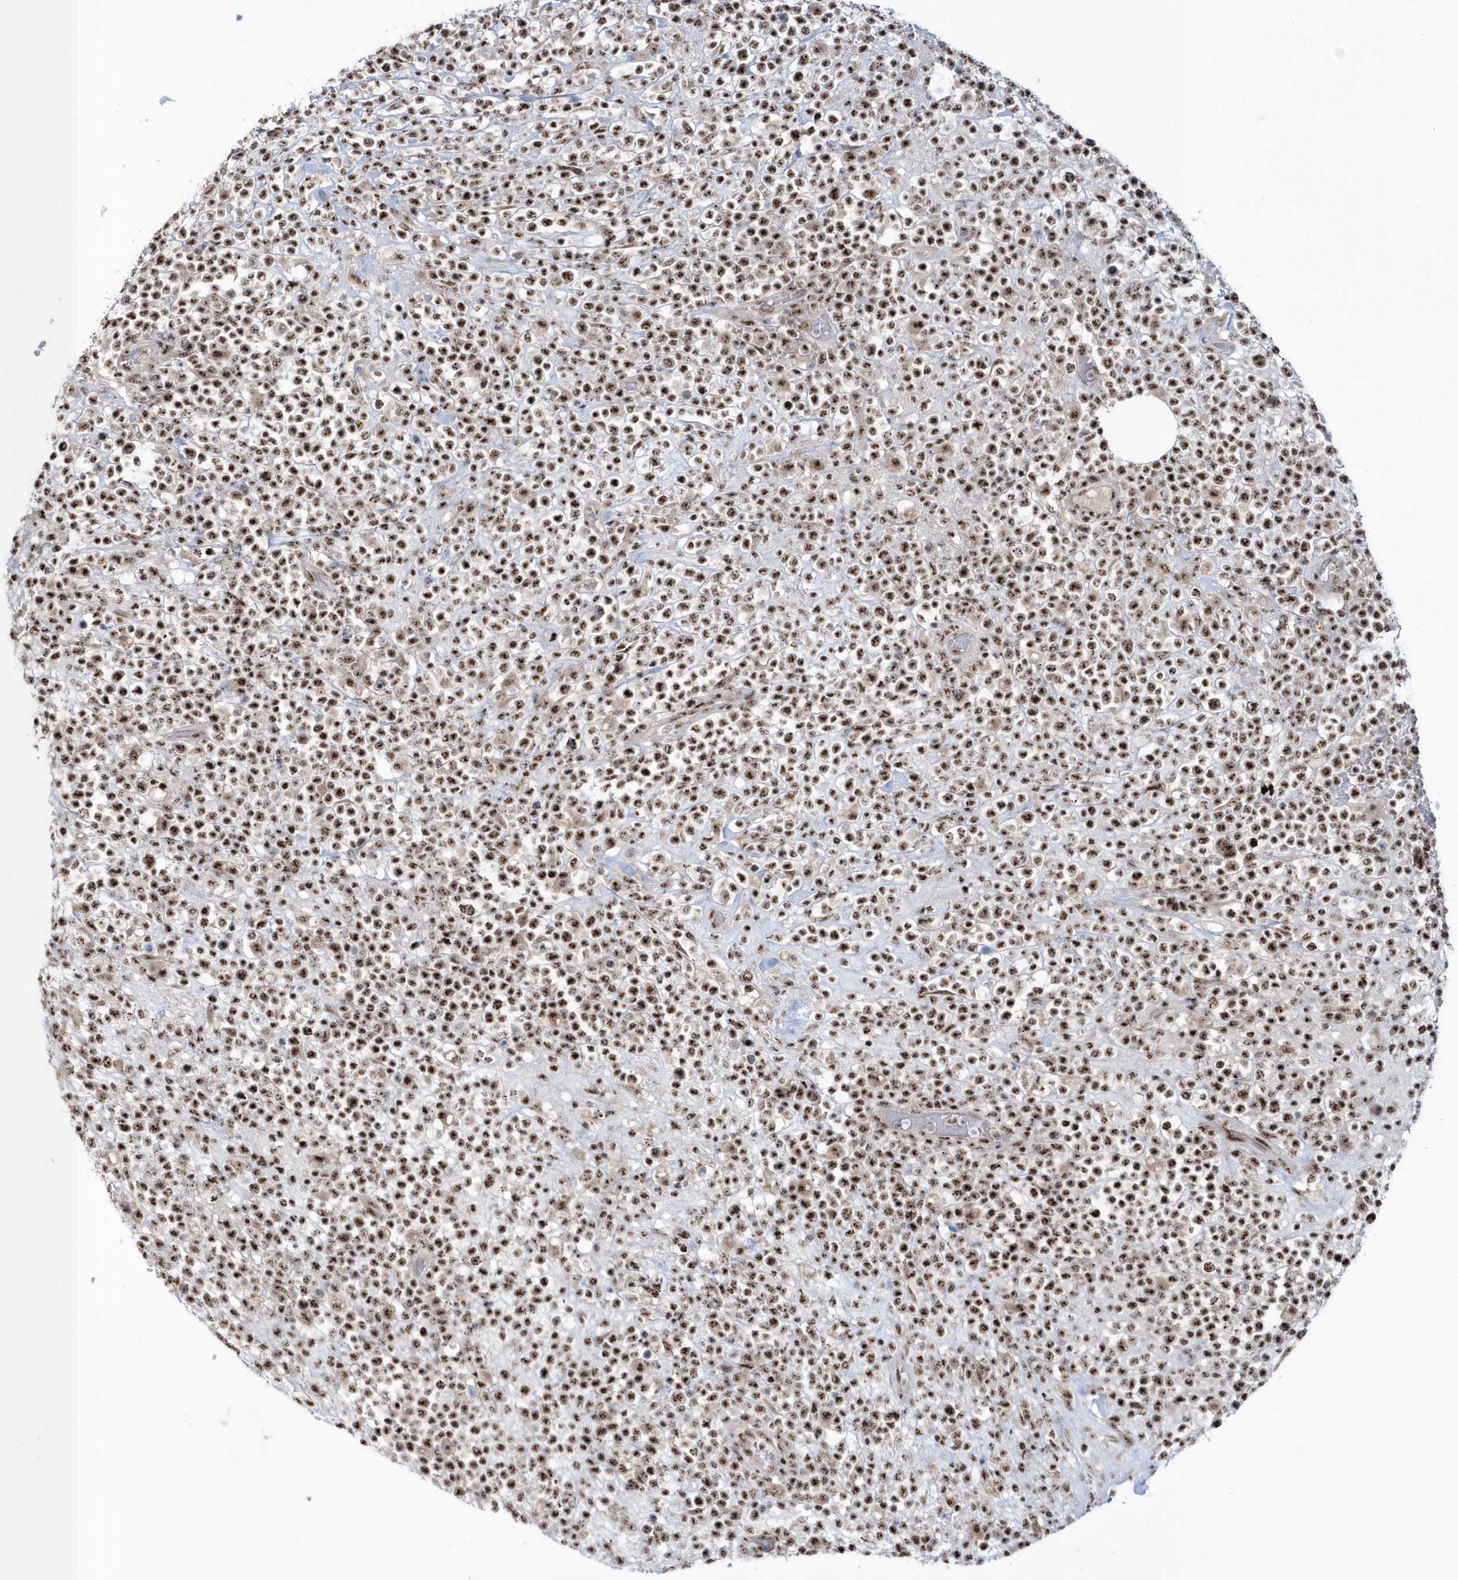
{"staining": {"intensity": "moderate", "quantity": ">75%", "location": "nuclear"}, "tissue": "lymphoma", "cell_type": "Tumor cells", "image_type": "cancer", "snomed": [{"axis": "morphology", "description": "Malignant lymphoma, non-Hodgkin's type, High grade"}, {"axis": "topography", "description": "Colon"}], "caption": "Brown immunohistochemical staining in malignant lymphoma, non-Hodgkin's type (high-grade) exhibits moderate nuclear expression in about >75% of tumor cells.", "gene": "KDM6B", "patient": {"sex": "female", "age": 53}}